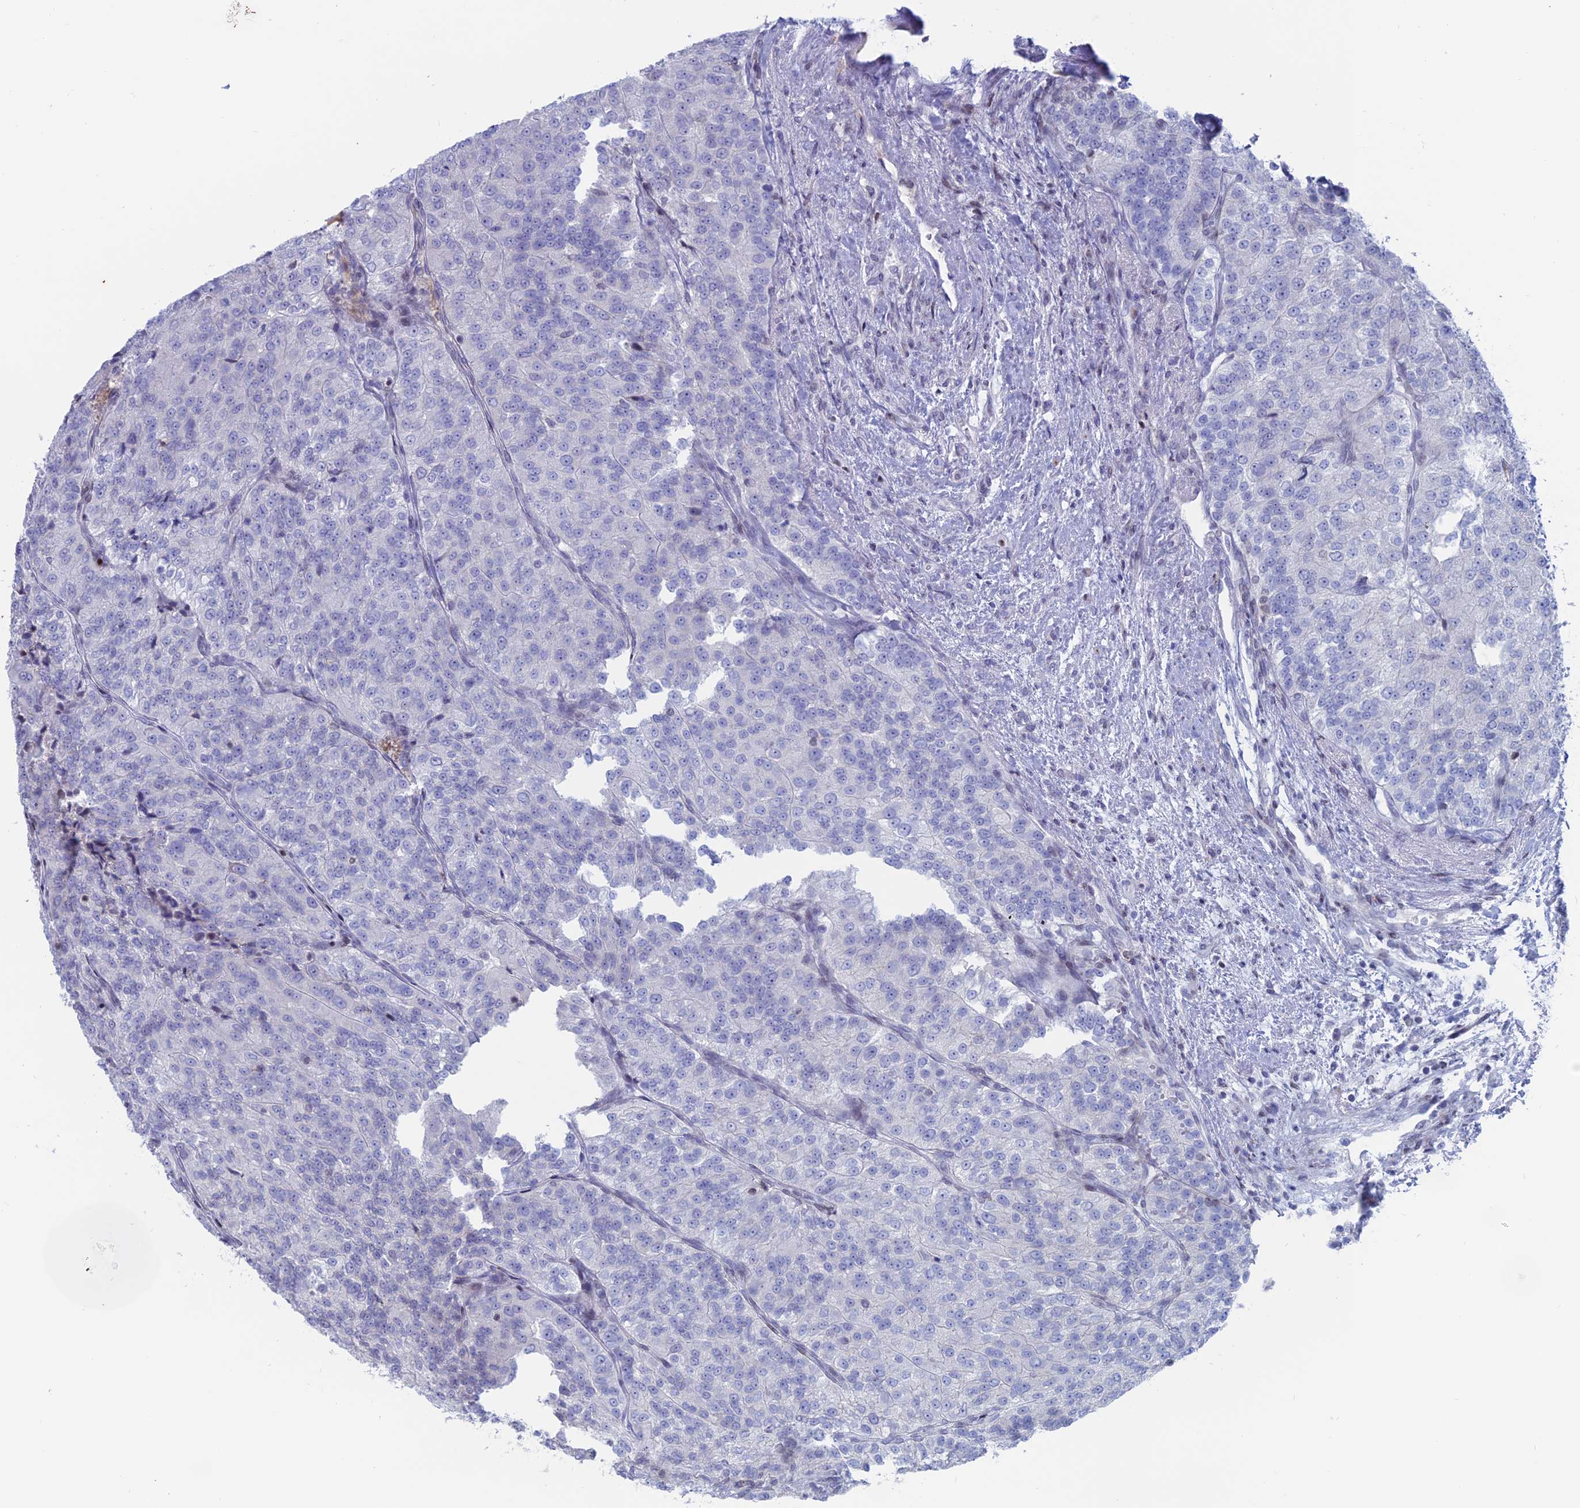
{"staining": {"intensity": "negative", "quantity": "none", "location": "none"}, "tissue": "renal cancer", "cell_type": "Tumor cells", "image_type": "cancer", "snomed": [{"axis": "morphology", "description": "Adenocarcinoma, NOS"}, {"axis": "topography", "description": "Kidney"}], "caption": "Renal cancer (adenocarcinoma) stained for a protein using immunohistochemistry exhibits no staining tumor cells.", "gene": "CERS6", "patient": {"sex": "female", "age": 63}}